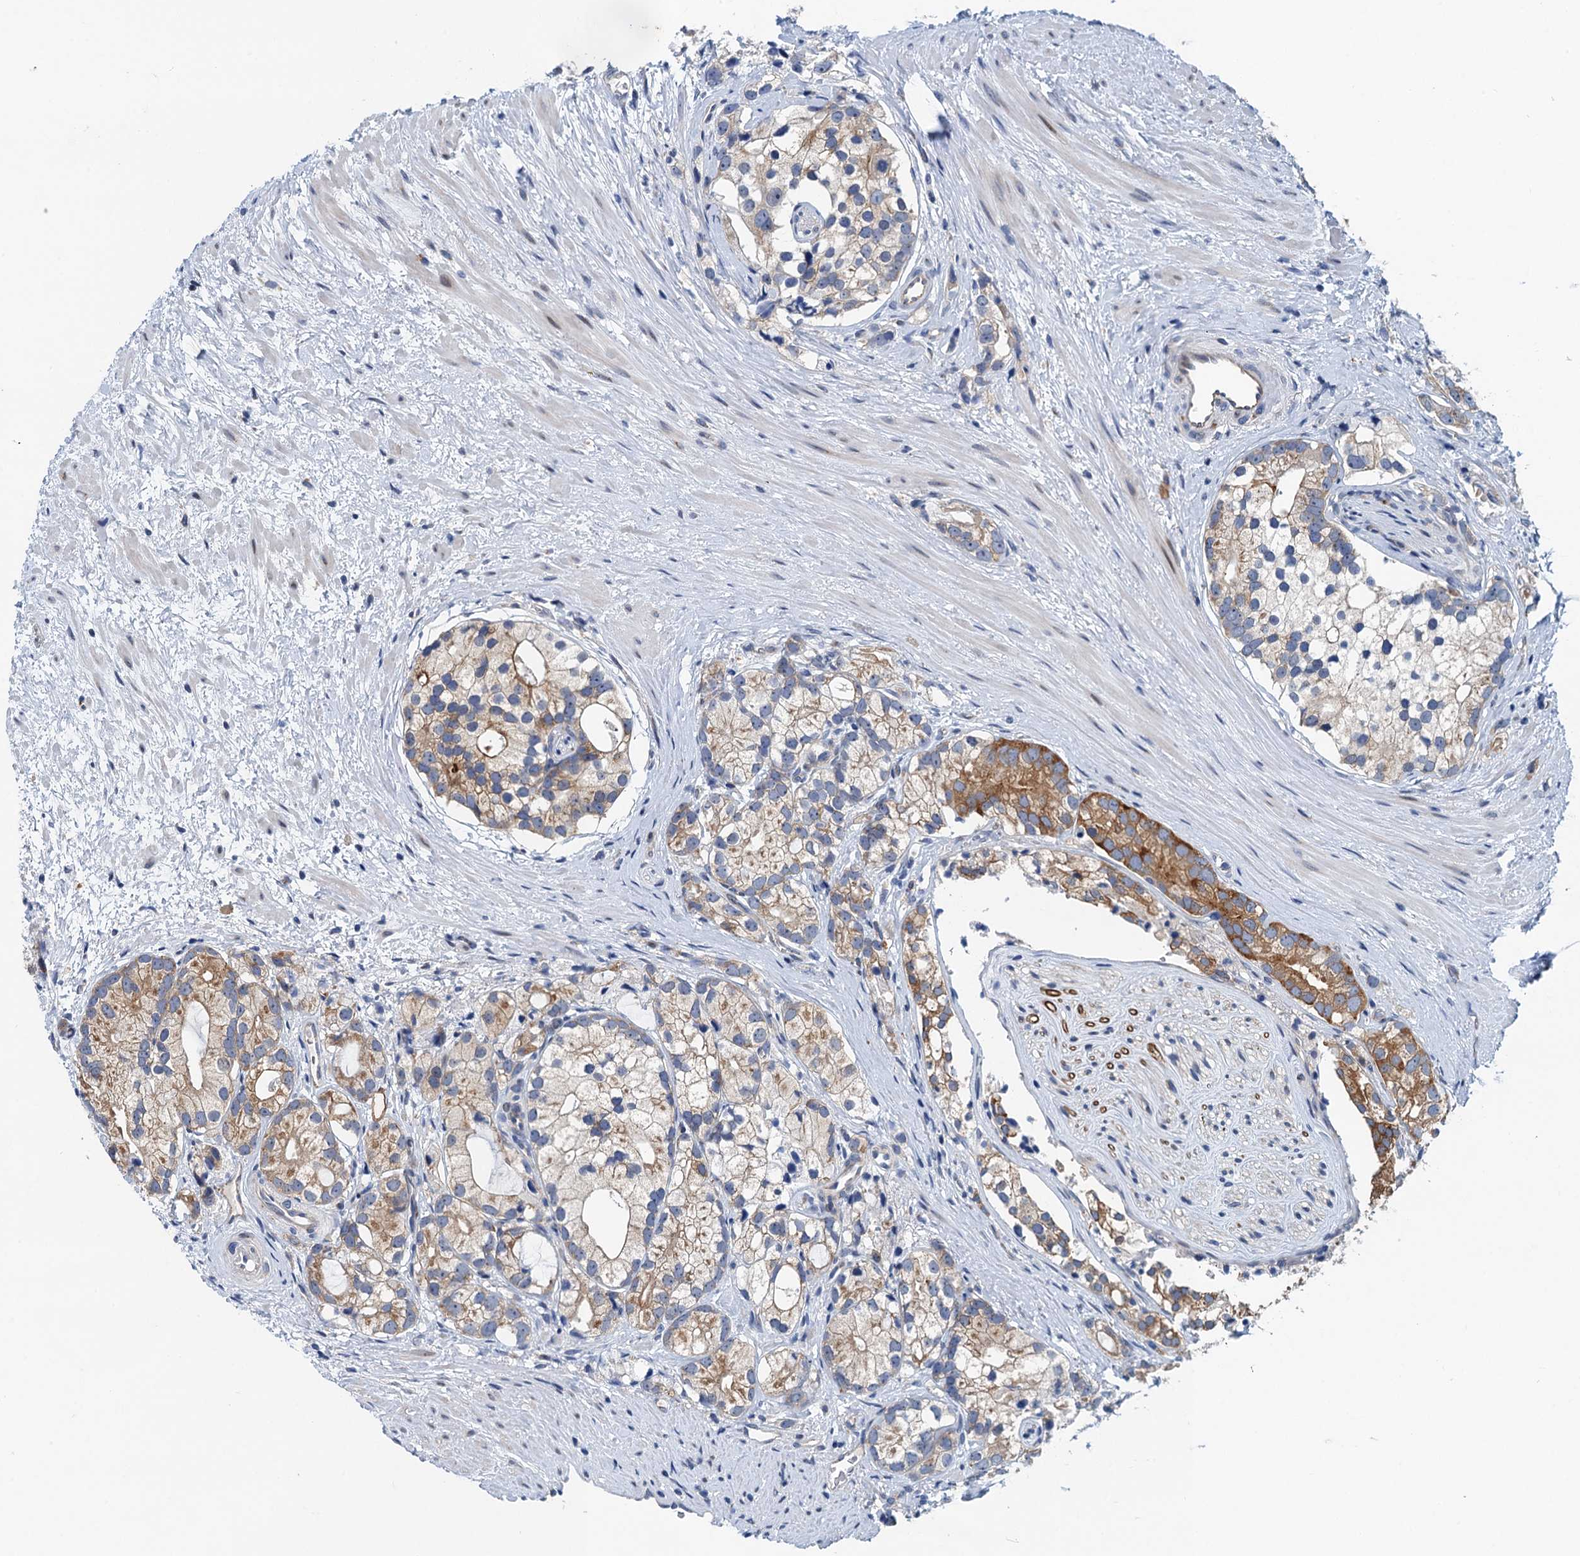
{"staining": {"intensity": "weak", "quantity": ">75%", "location": "cytoplasmic/membranous"}, "tissue": "prostate cancer", "cell_type": "Tumor cells", "image_type": "cancer", "snomed": [{"axis": "morphology", "description": "Adenocarcinoma, High grade"}, {"axis": "topography", "description": "Prostate"}], "caption": "The image shows a brown stain indicating the presence of a protein in the cytoplasmic/membranous of tumor cells in prostate adenocarcinoma (high-grade).", "gene": "NBEA", "patient": {"sex": "male", "age": 75}}